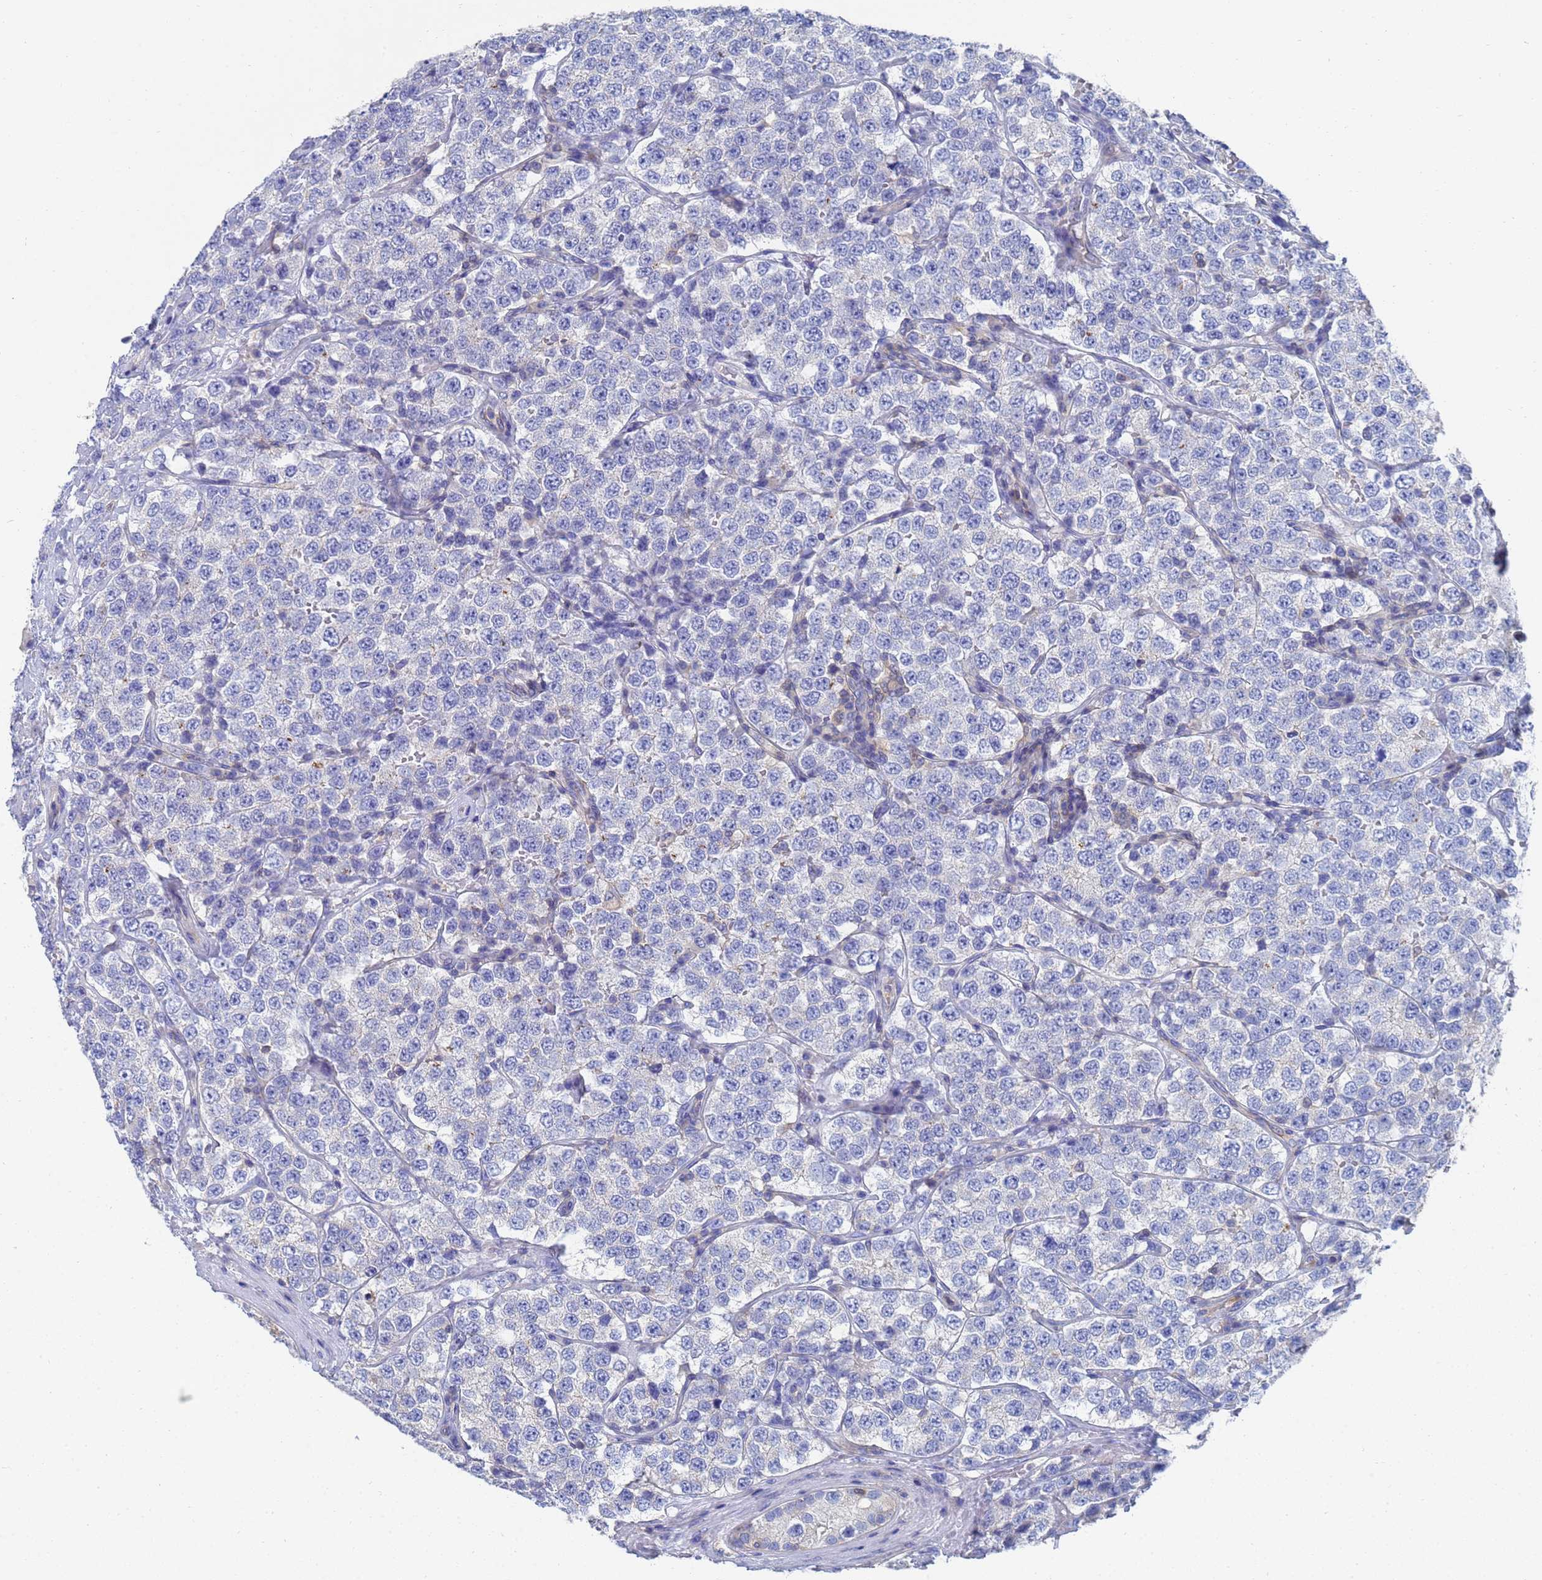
{"staining": {"intensity": "negative", "quantity": "none", "location": "none"}, "tissue": "testis cancer", "cell_type": "Tumor cells", "image_type": "cancer", "snomed": [{"axis": "morphology", "description": "Seminoma, NOS"}, {"axis": "topography", "description": "Testis"}], "caption": "This is an immunohistochemistry (IHC) histopathology image of human testis cancer. There is no positivity in tumor cells.", "gene": "GCHFR", "patient": {"sex": "male", "age": 34}}